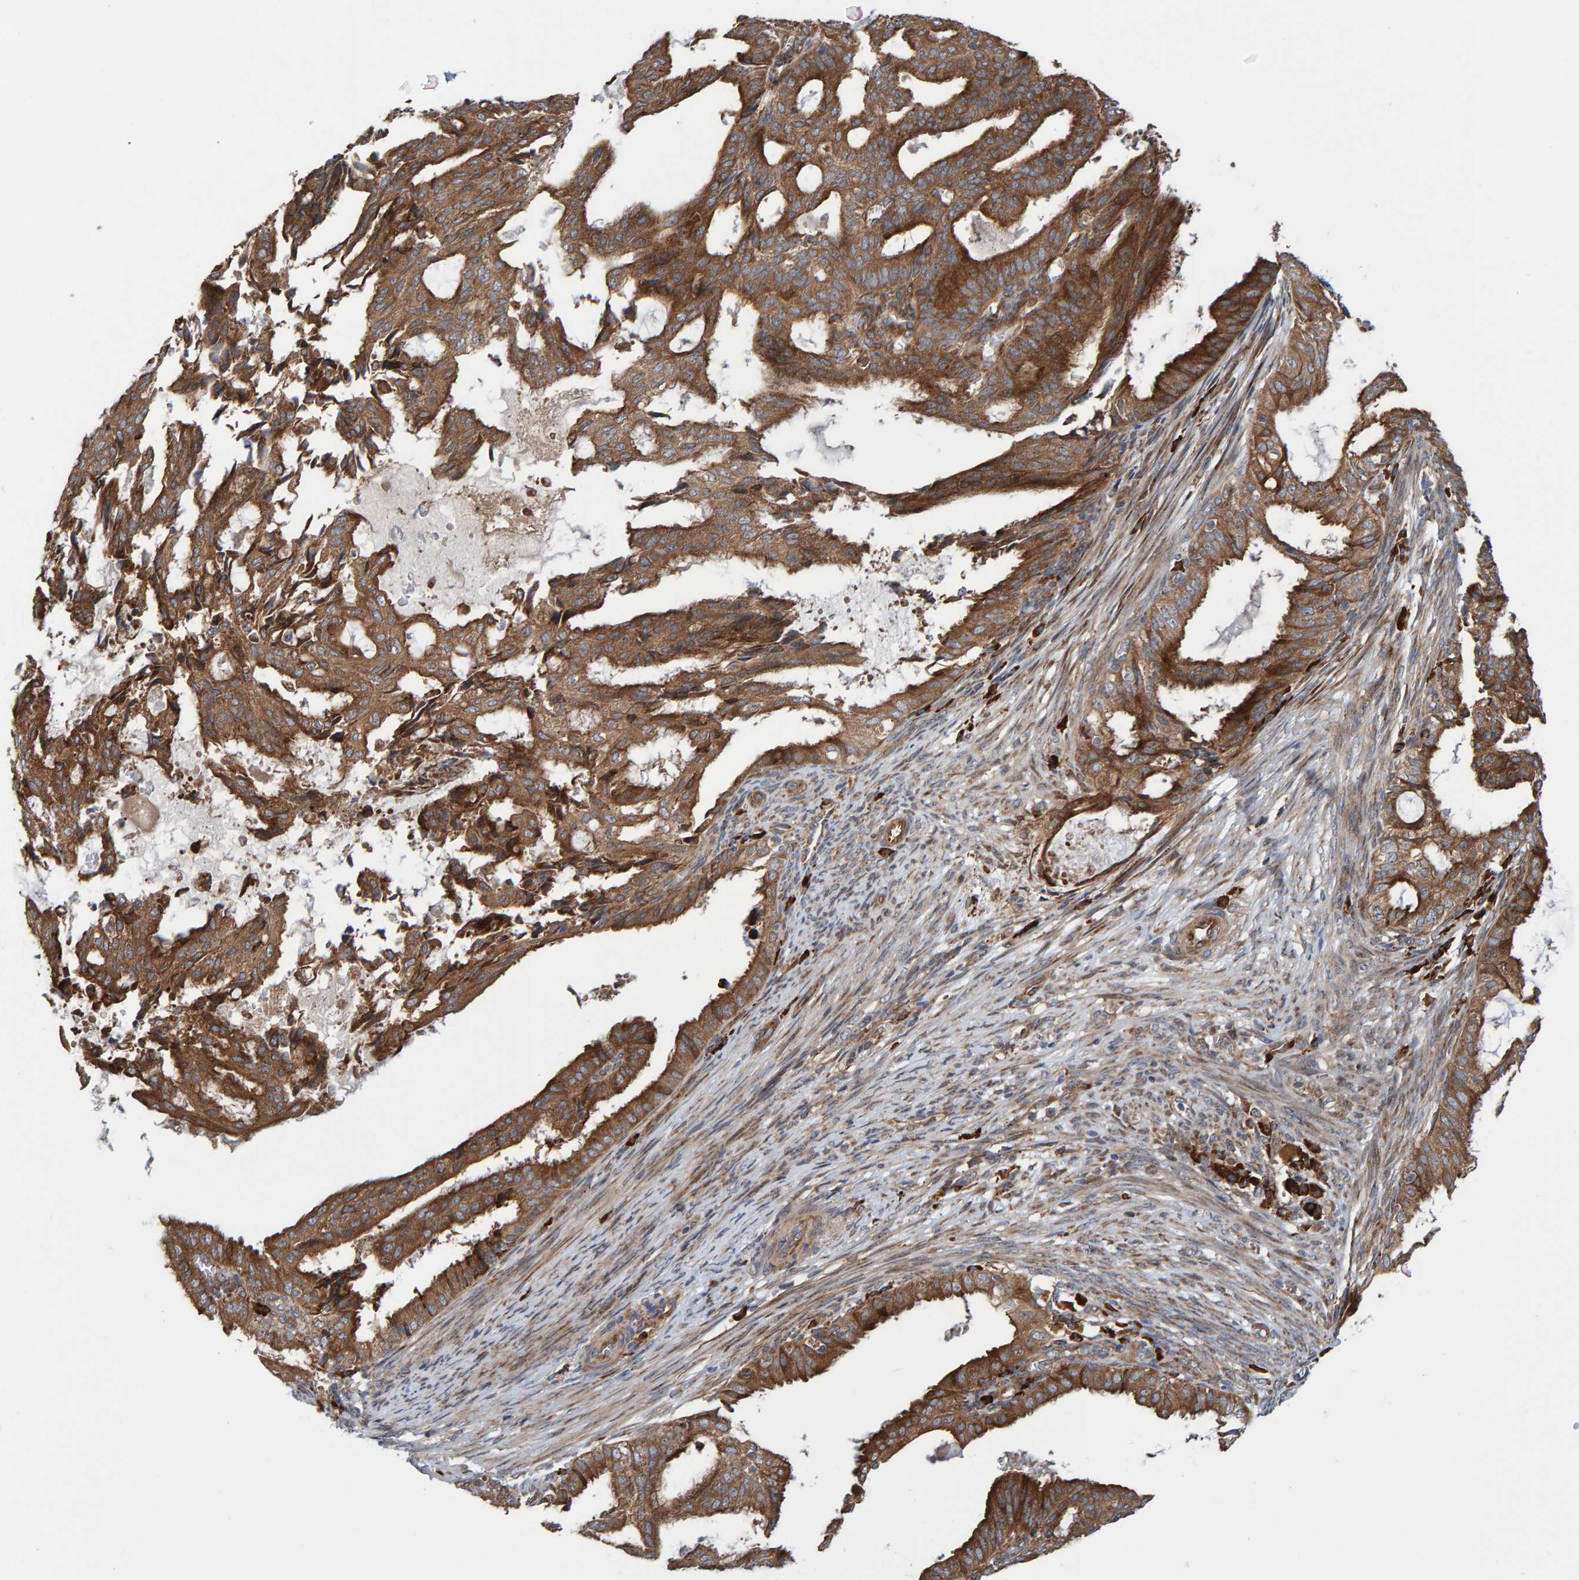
{"staining": {"intensity": "moderate", "quantity": ">75%", "location": "cytoplasmic/membranous"}, "tissue": "endometrial cancer", "cell_type": "Tumor cells", "image_type": "cancer", "snomed": [{"axis": "morphology", "description": "Adenocarcinoma, NOS"}, {"axis": "topography", "description": "Endometrium"}], "caption": "Human endometrial cancer stained with a brown dye demonstrates moderate cytoplasmic/membranous positive expression in approximately >75% of tumor cells.", "gene": "KIAA0753", "patient": {"sex": "female", "age": 58}}